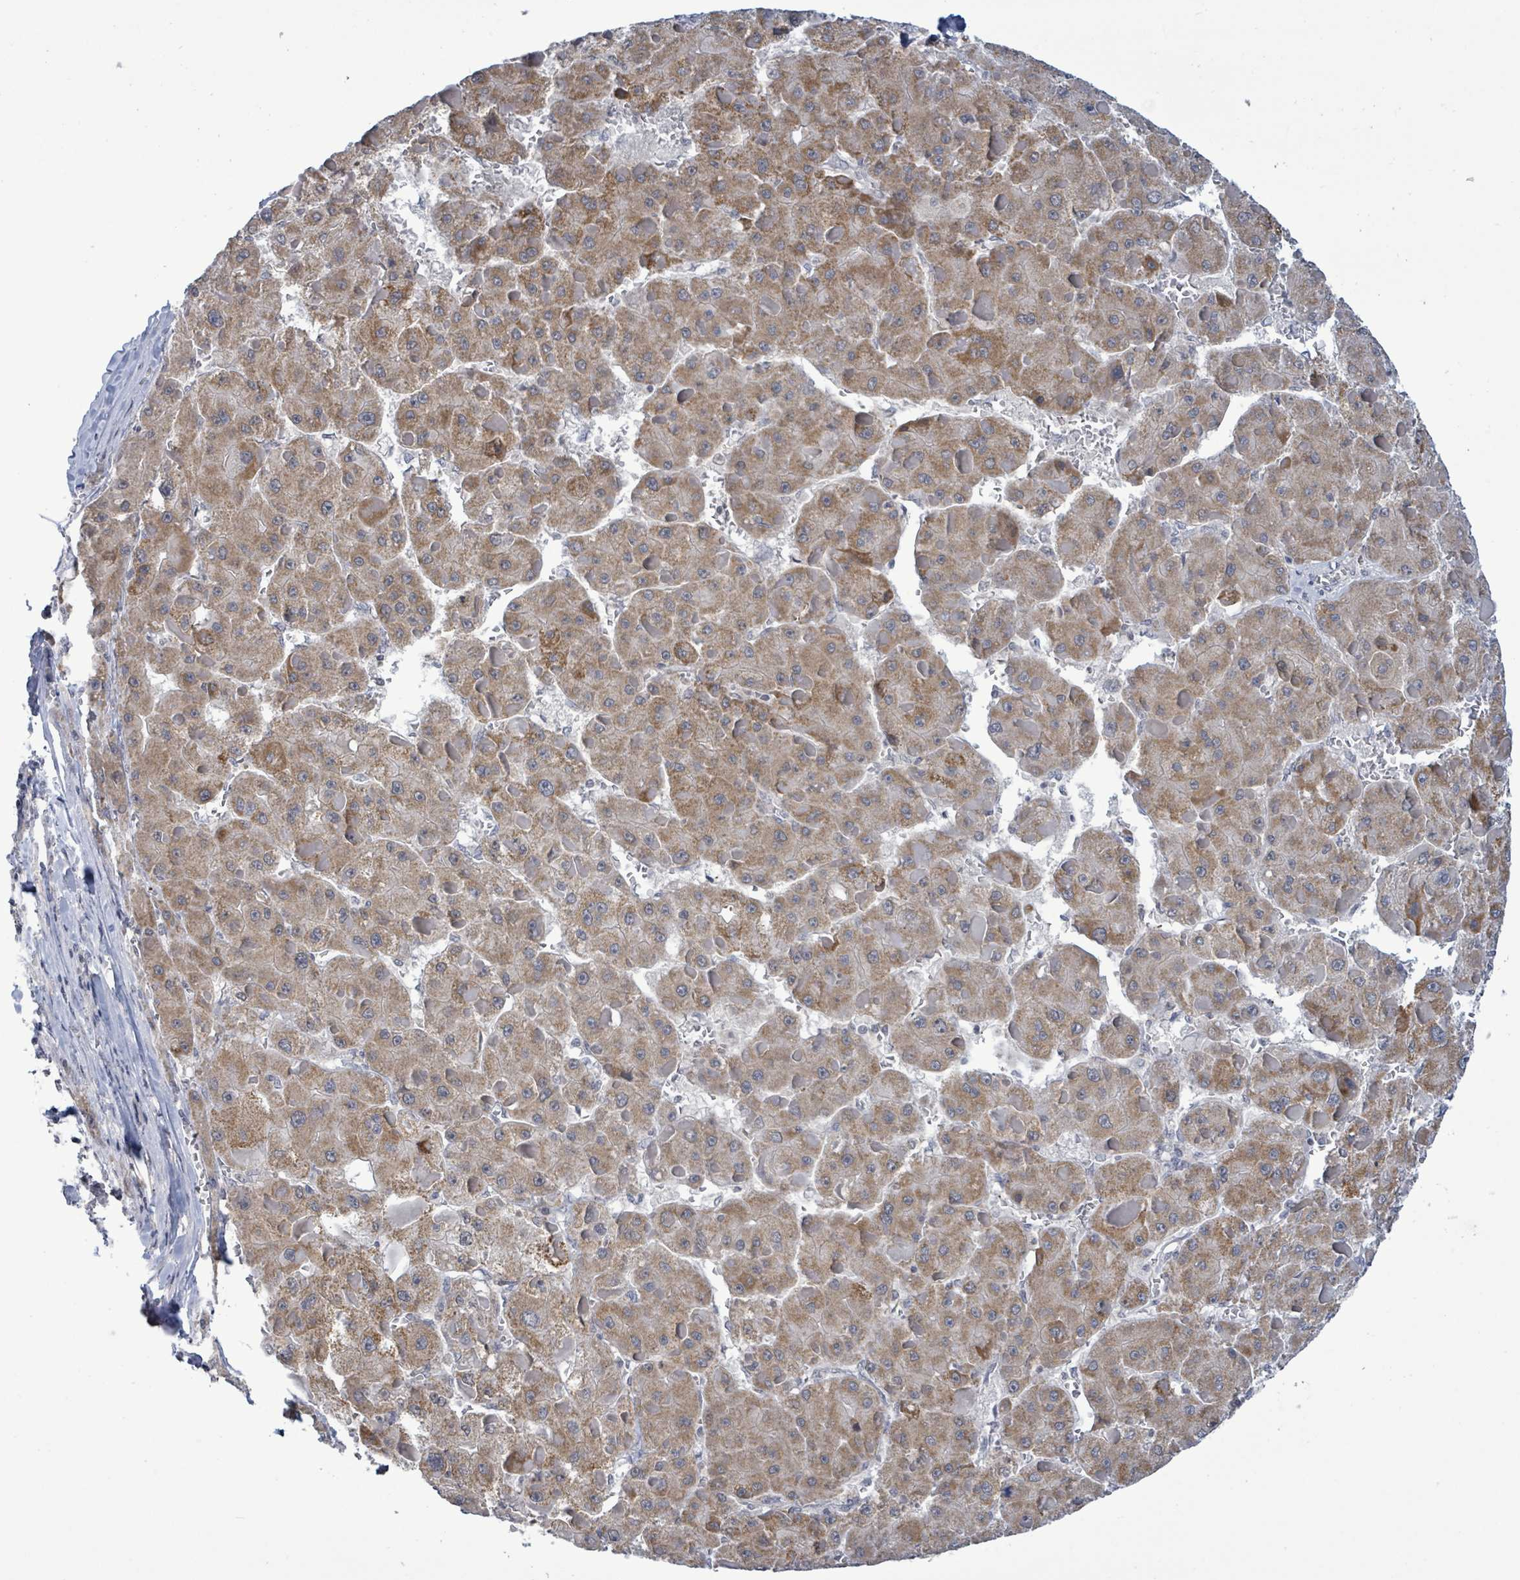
{"staining": {"intensity": "moderate", "quantity": ">75%", "location": "cytoplasmic/membranous"}, "tissue": "liver cancer", "cell_type": "Tumor cells", "image_type": "cancer", "snomed": [{"axis": "morphology", "description": "Carcinoma, Hepatocellular, NOS"}, {"axis": "topography", "description": "Liver"}], "caption": "The histopathology image exhibits immunohistochemical staining of hepatocellular carcinoma (liver). There is moderate cytoplasmic/membranous expression is appreciated in approximately >75% of tumor cells. Ihc stains the protein in brown and the nuclei are stained blue.", "gene": "COQ10B", "patient": {"sex": "female", "age": 73}}